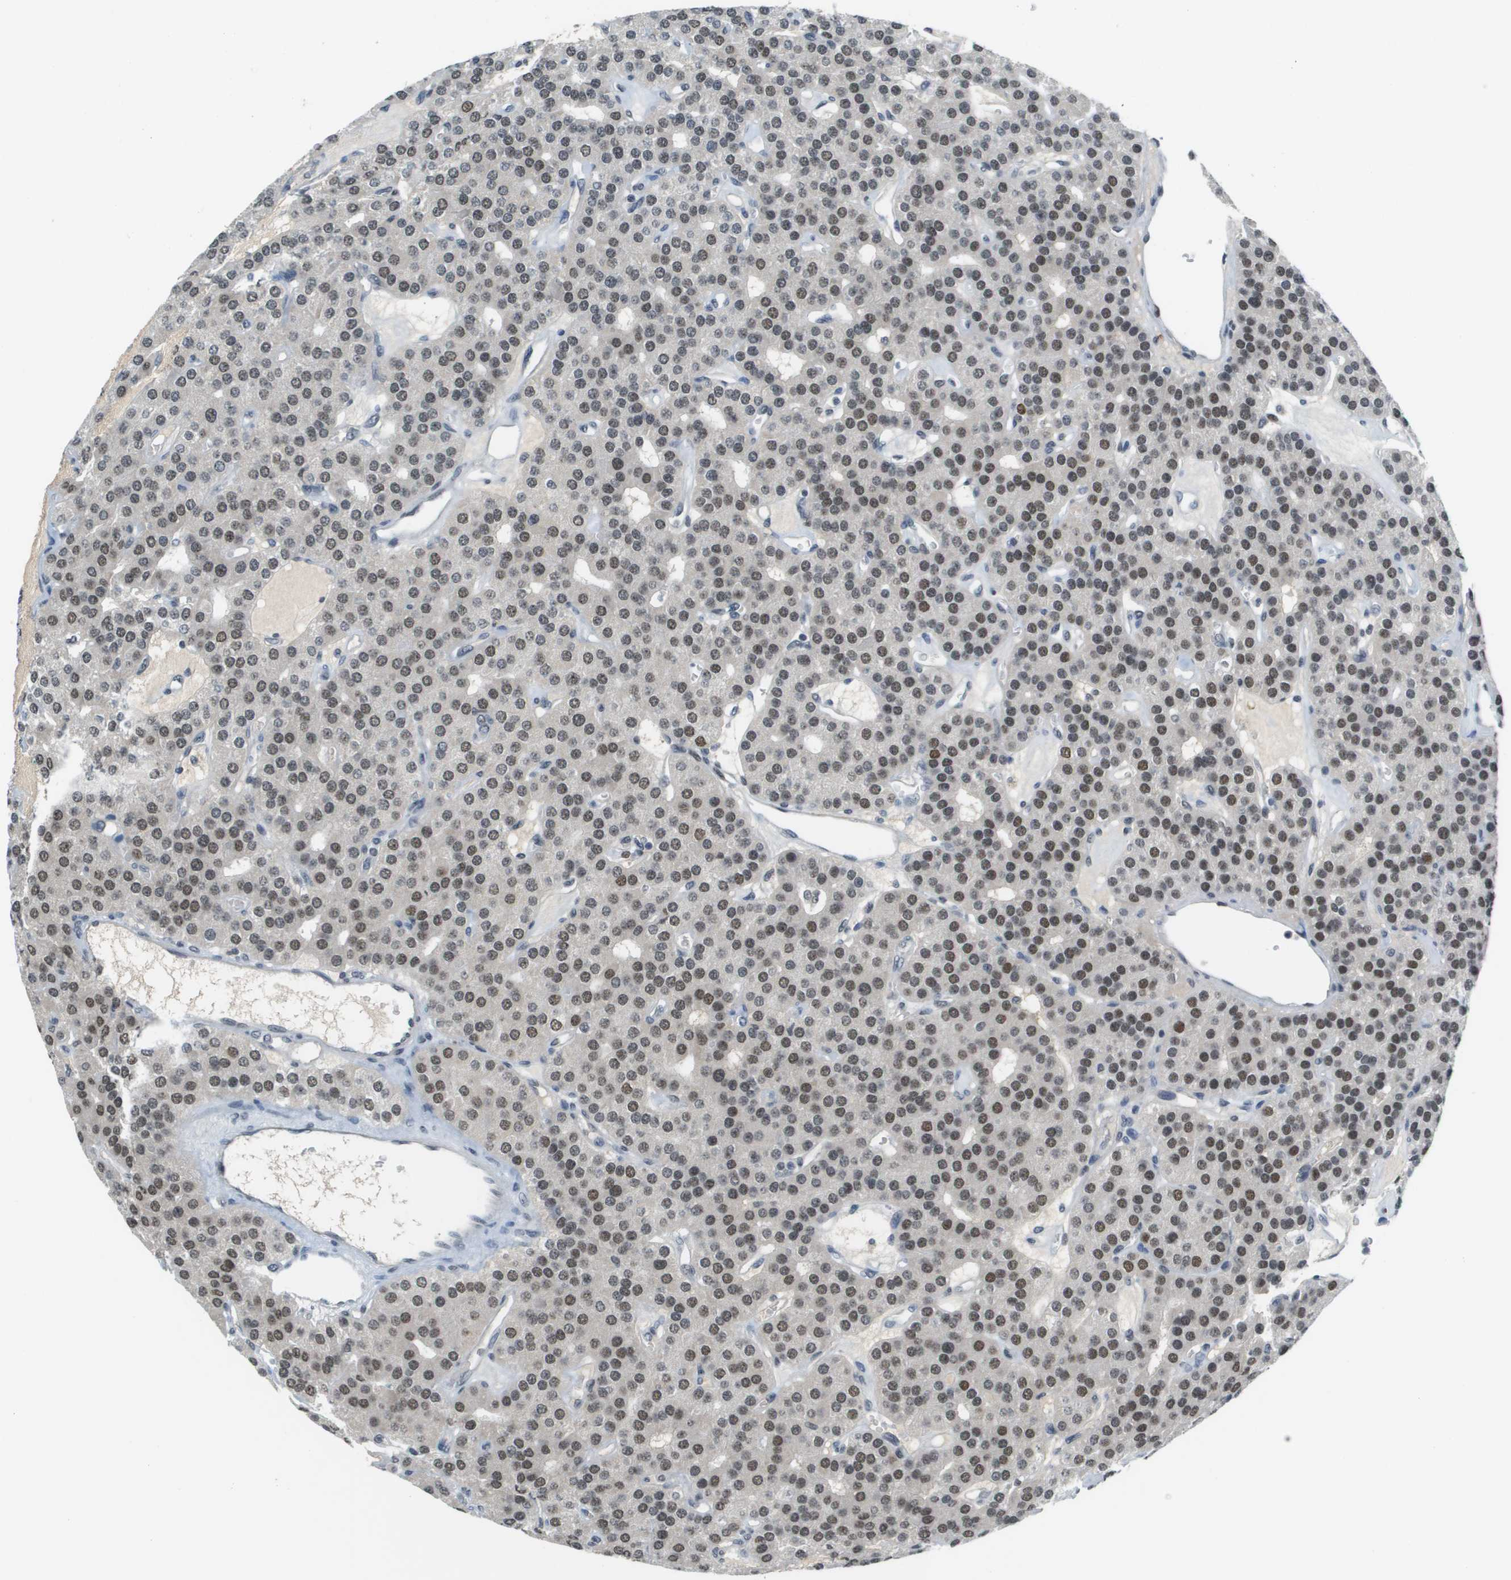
{"staining": {"intensity": "moderate", "quantity": ">75%", "location": "nuclear"}, "tissue": "parathyroid gland", "cell_type": "Glandular cells", "image_type": "normal", "snomed": [{"axis": "morphology", "description": "Normal tissue, NOS"}, {"axis": "morphology", "description": "Adenoma, NOS"}, {"axis": "topography", "description": "Parathyroid gland"}], "caption": "A medium amount of moderate nuclear expression is present in about >75% of glandular cells in unremarkable parathyroid gland. (IHC, brightfield microscopy, high magnification).", "gene": "CBX5", "patient": {"sex": "female", "age": 86}}